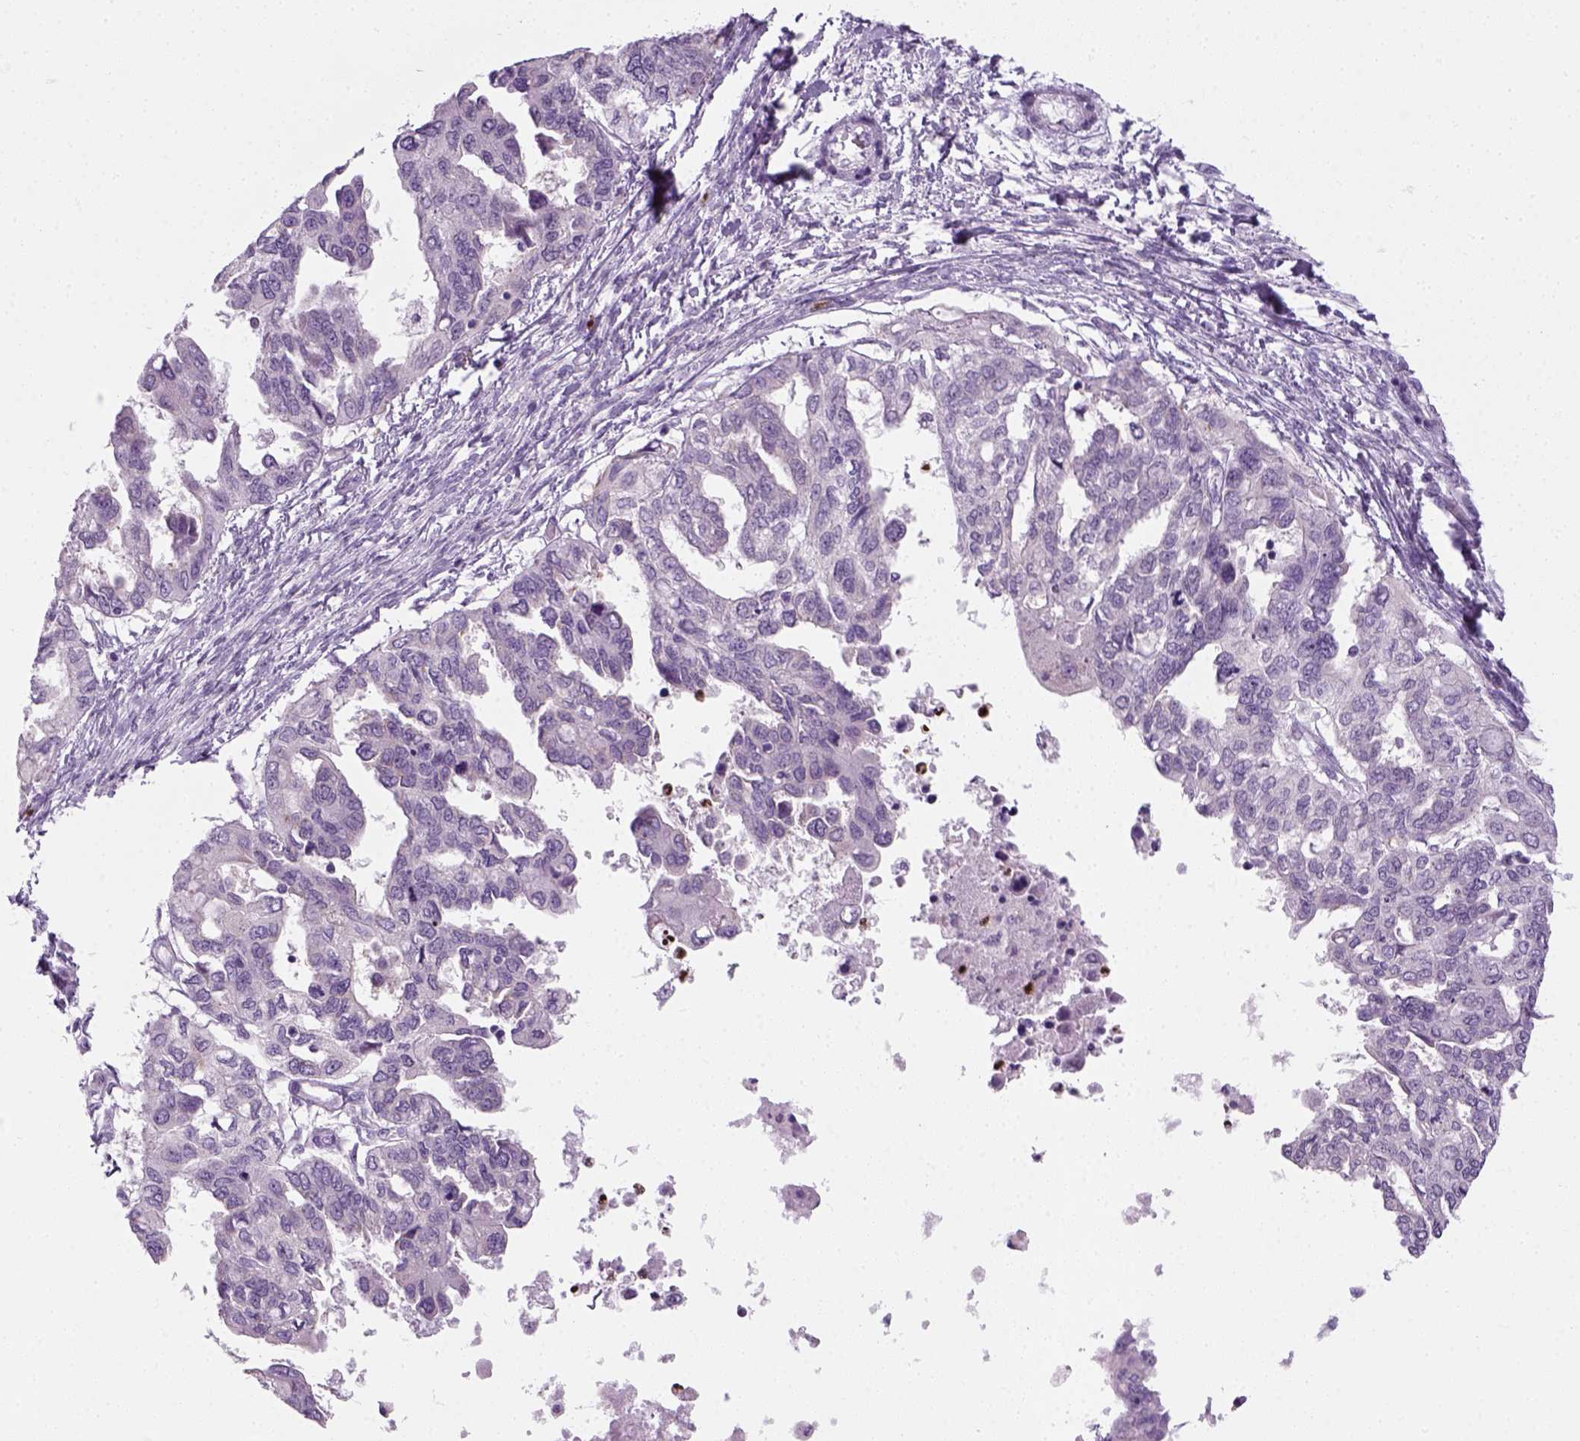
{"staining": {"intensity": "negative", "quantity": "none", "location": "none"}, "tissue": "ovarian cancer", "cell_type": "Tumor cells", "image_type": "cancer", "snomed": [{"axis": "morphology", "description": "Cystadenocarcinoma, serous, NOS"}, {"axis": "topography", "description": "Ovary"}], "caption": "A high-resolution photomicrograph shows immunohistochemistry (IHC) staining of ovarian serous cystadenocarcinoma, which reveals no significant positivity in tumor cells.", "gene": "IL4", "patient": {"sex": "female", "age": 53}}